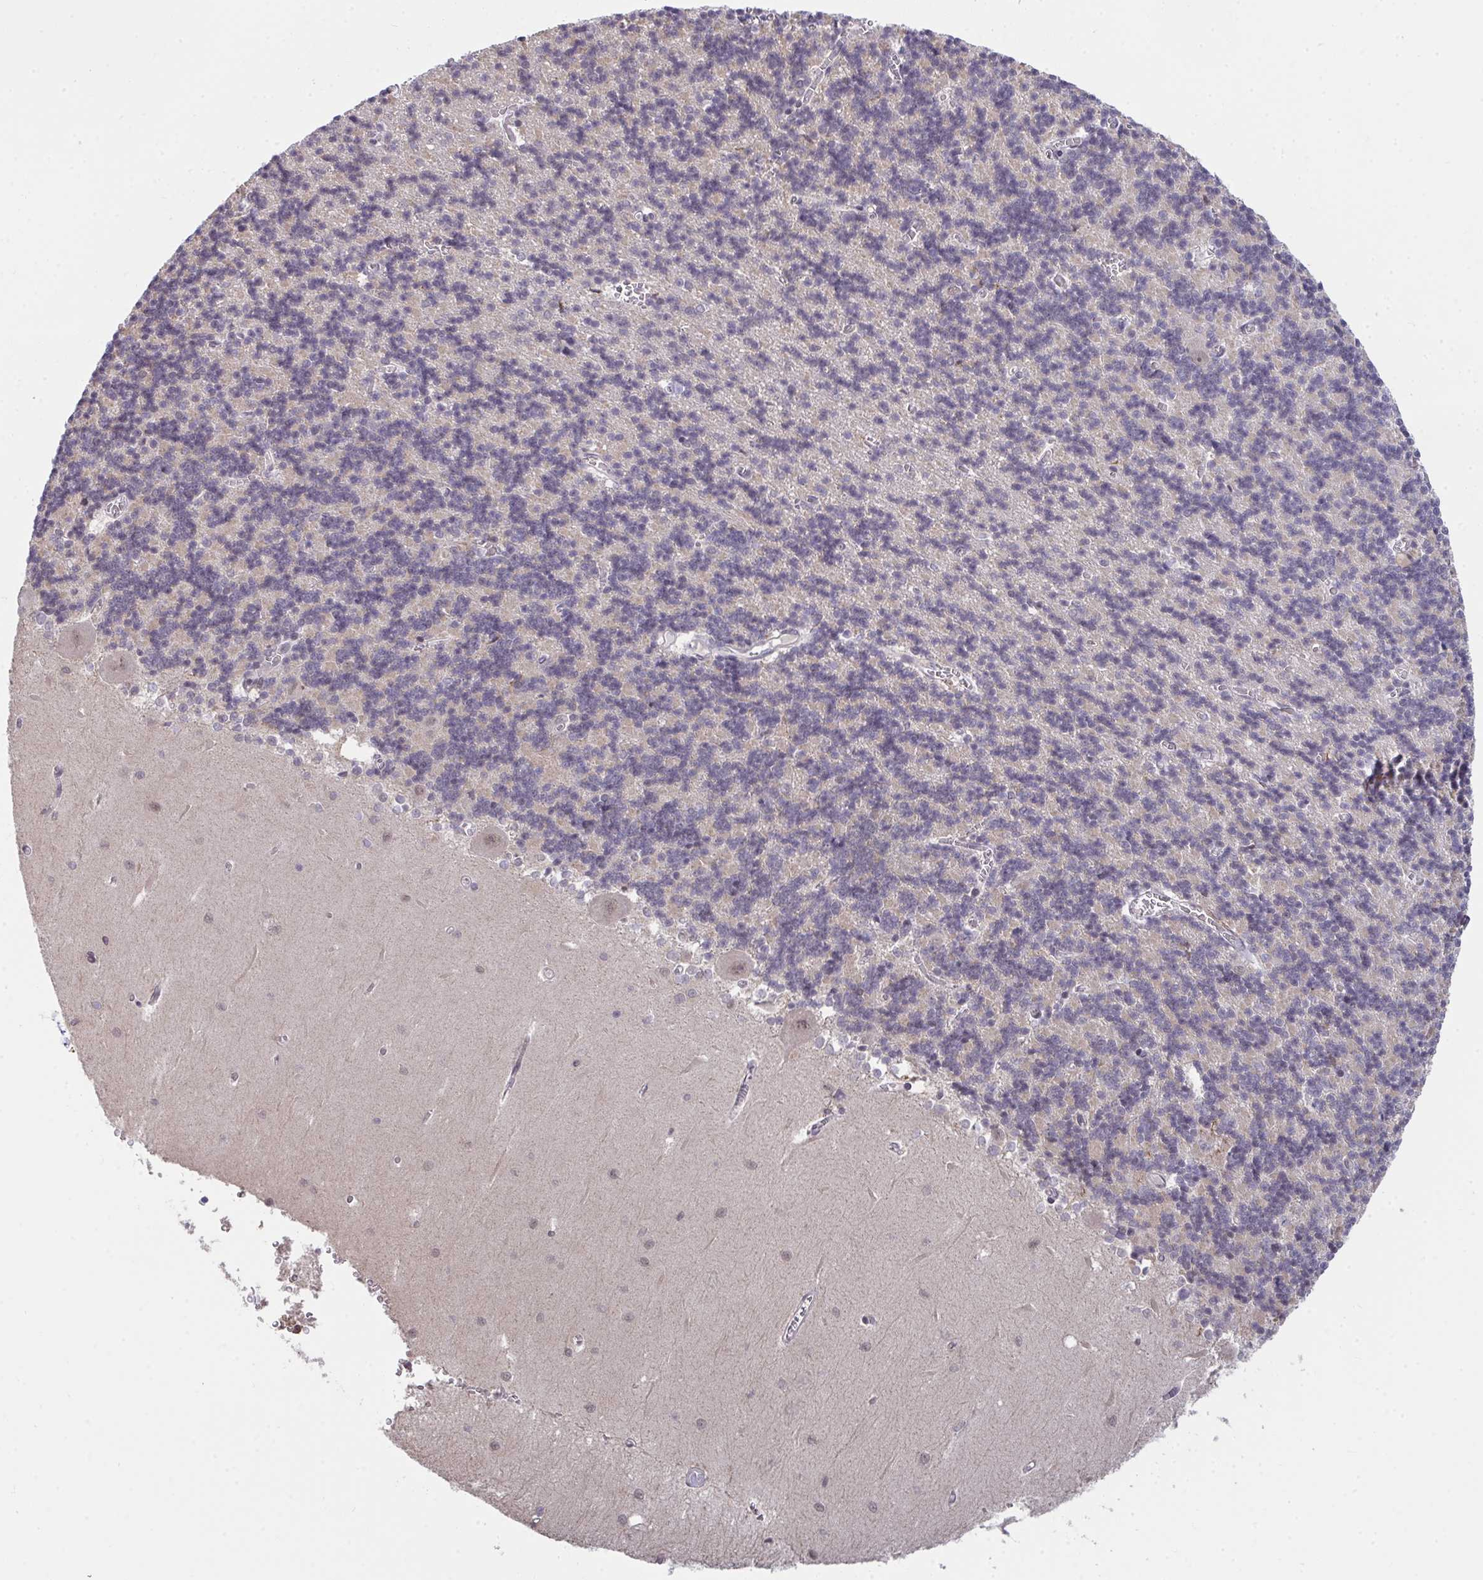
{"staining": {"intensity": "negative", "quantity": "none", "location": "none"}, "tissue": "cerebellum", "cell_type": "Cells in granular layer", "image_type": "normal", "snomed": [{"axis": "morphology", "description": "Normal tissue, NOS"}, {"axis": "topography", "description": "Cerebellum"}], "caption": "This is a histopathology image of IHC staining of normal cerebellum, which shows no positivity in cells in granular layer. (IHC, brightfield microscopy, high magnification).", "gene": "SAP30", "patient": {"sex": "male", "age": 37}}